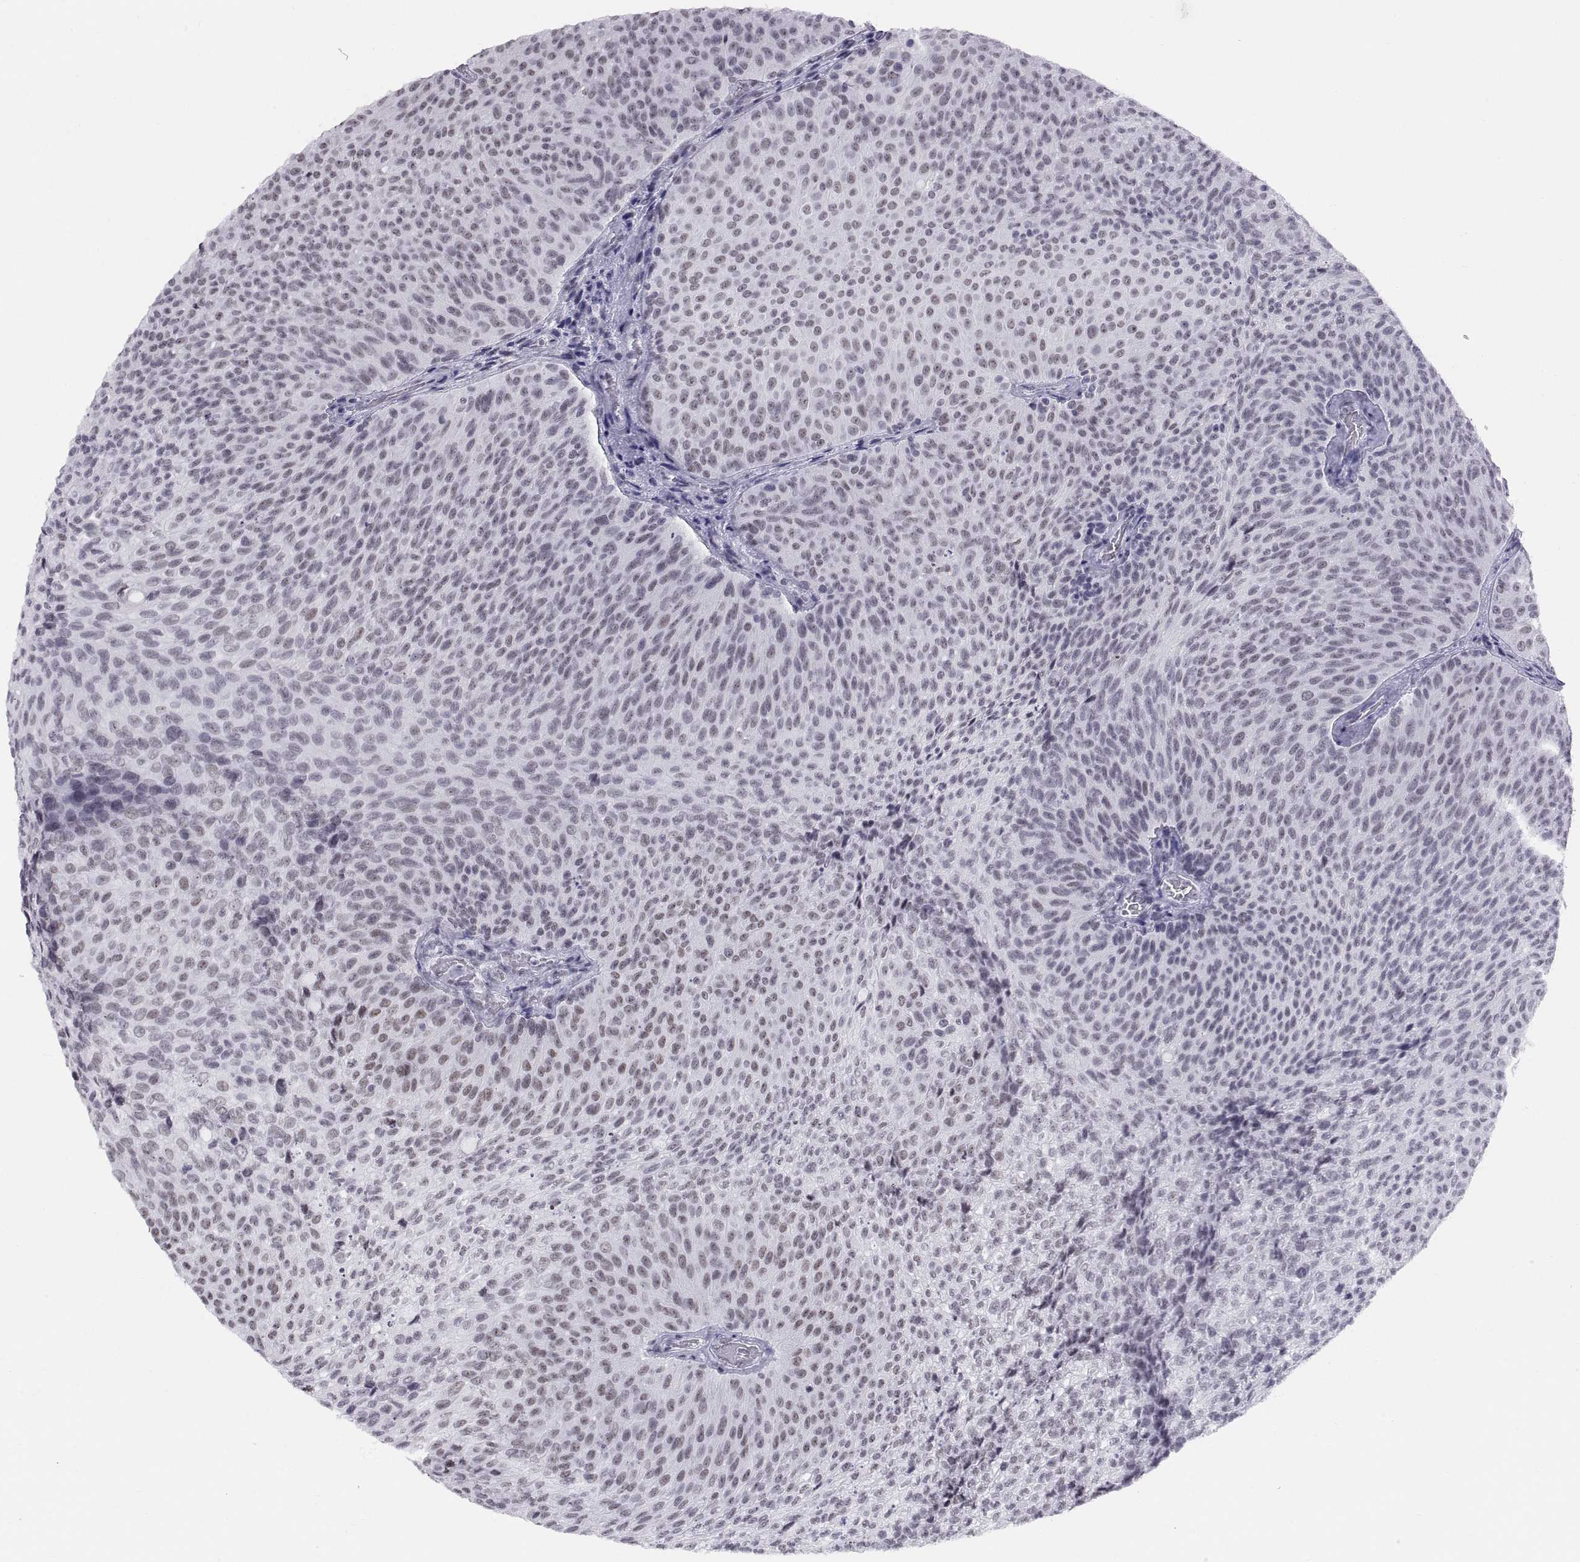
{"staining": {"intensity": "weak", "quantity": ">75%", "location": "nuclear"}, "tissue": "urothelial cancer", "cell_type": "Tumor cells", "image_type": "cancer", "snomed": [{"axis": "morphology", "description": "Urothelial carcinoma, Low grade"}, {"axis": "topography", "description": "Urinary bladder"}], "caption": "Immunohistochemical staining of urothelial cancer shows low levels of weak nuclear expression in about >75% of tumor cells. The protein of interest is stained brown, and the nuclei are stained in blue (DAB (3,3'-diaminobenzidine) IHC with brightfield microscopy, high magnification).", "gene": "NEUROD6", "patient": {"sex": "male", "age": 78}}